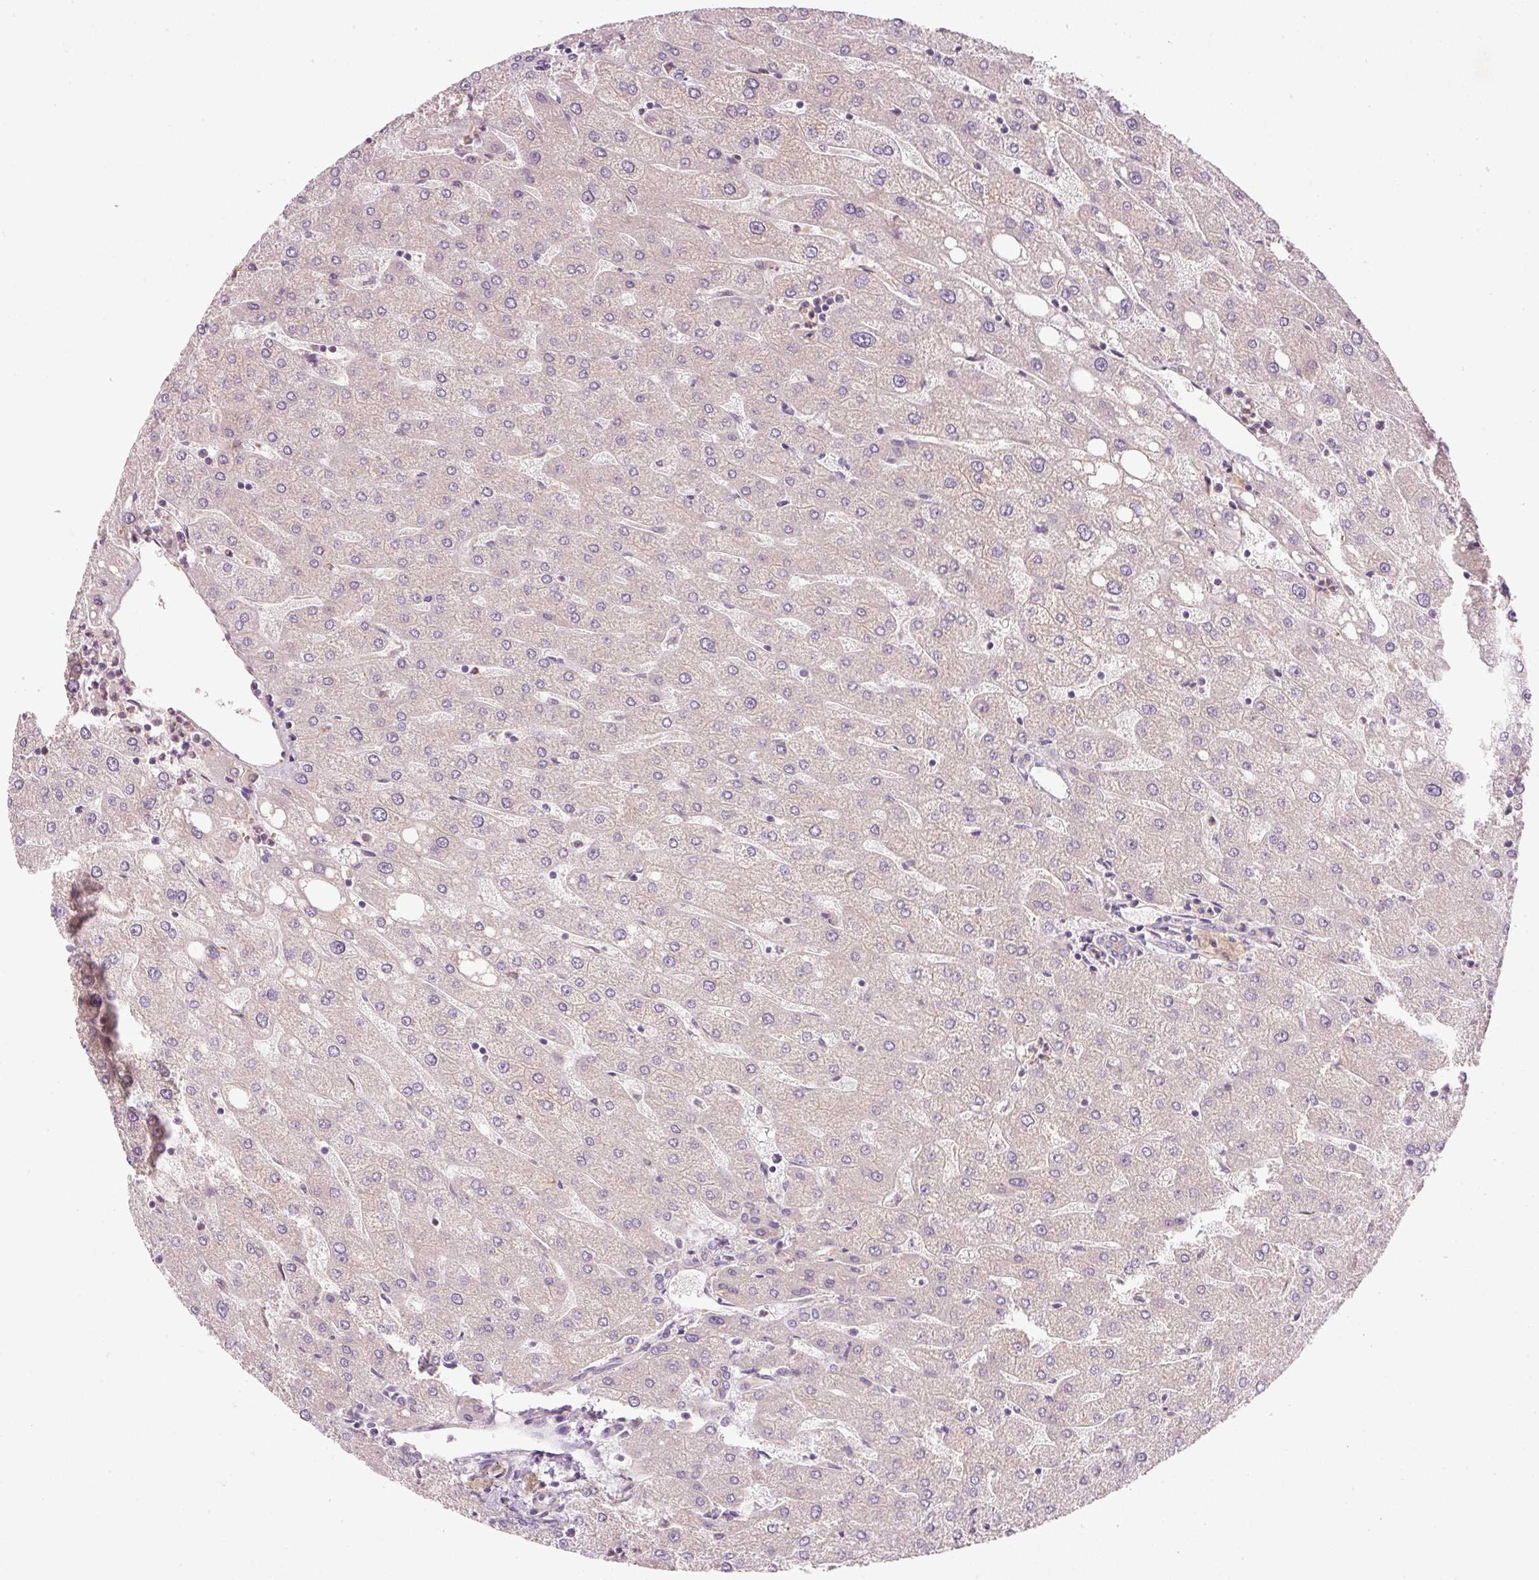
{"staining": {"intensity": "negative", "quantity": "none", "location": "none"}, "tissue": "liver", "cell_type": "Cholangiocytes", "image_type": "normal", "snomed": [{"axis": "morphology", "description": "Normal tissue, NOS"}, {"axis": "topography", "description": "Liver"}], "caption": "Immunohistochemistry photomicrograph of normal liver: liver stained with DAB (3,3'-diaminobenzidine) shows no significant protein expression in cholangiocytes.", "gene": "TIRAP", "patient": {"sex": "male", "age": 67}}